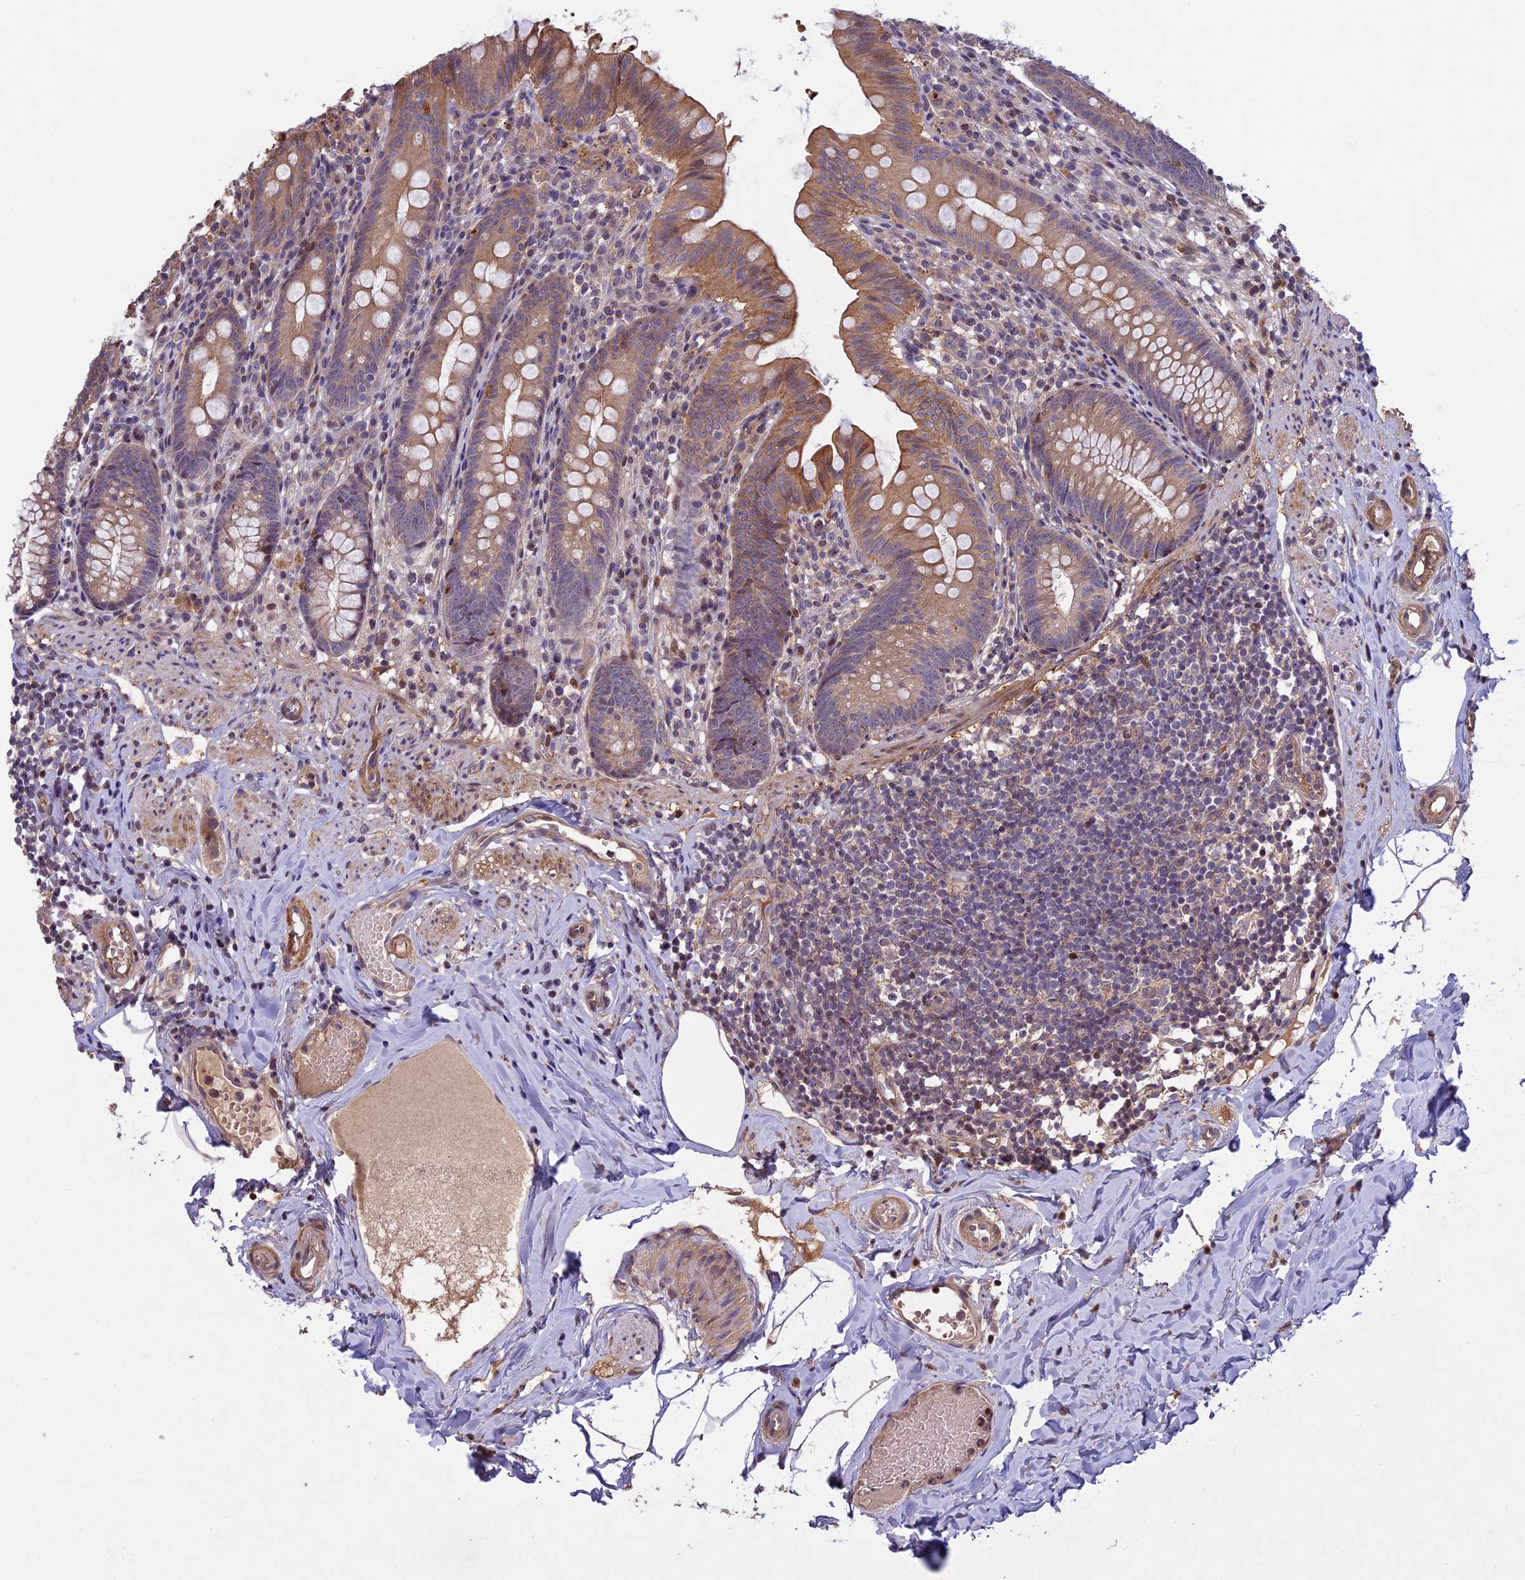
{"staining": {"intensity": "moderate", "quantity": "25%-75%", "location": "cytoplasmic/membranous"}, "tissue": "appendix", "cell_type": "Glandular cells", "image_type": "normal", "snomed": [{"axis": "morphology", "description": "Normal tissue, NOS"}, {"axis": "topography", "description": "Appendix"}], "caption": "The histopathology image reveals immunohistochemical staining of benign appendix. There is moderate cytoplasmic/membranous staining is present in about 25%-75% of glandular cells.", "gene": "MAN2C1", "patient": {"sex": "male", "age": 55}}